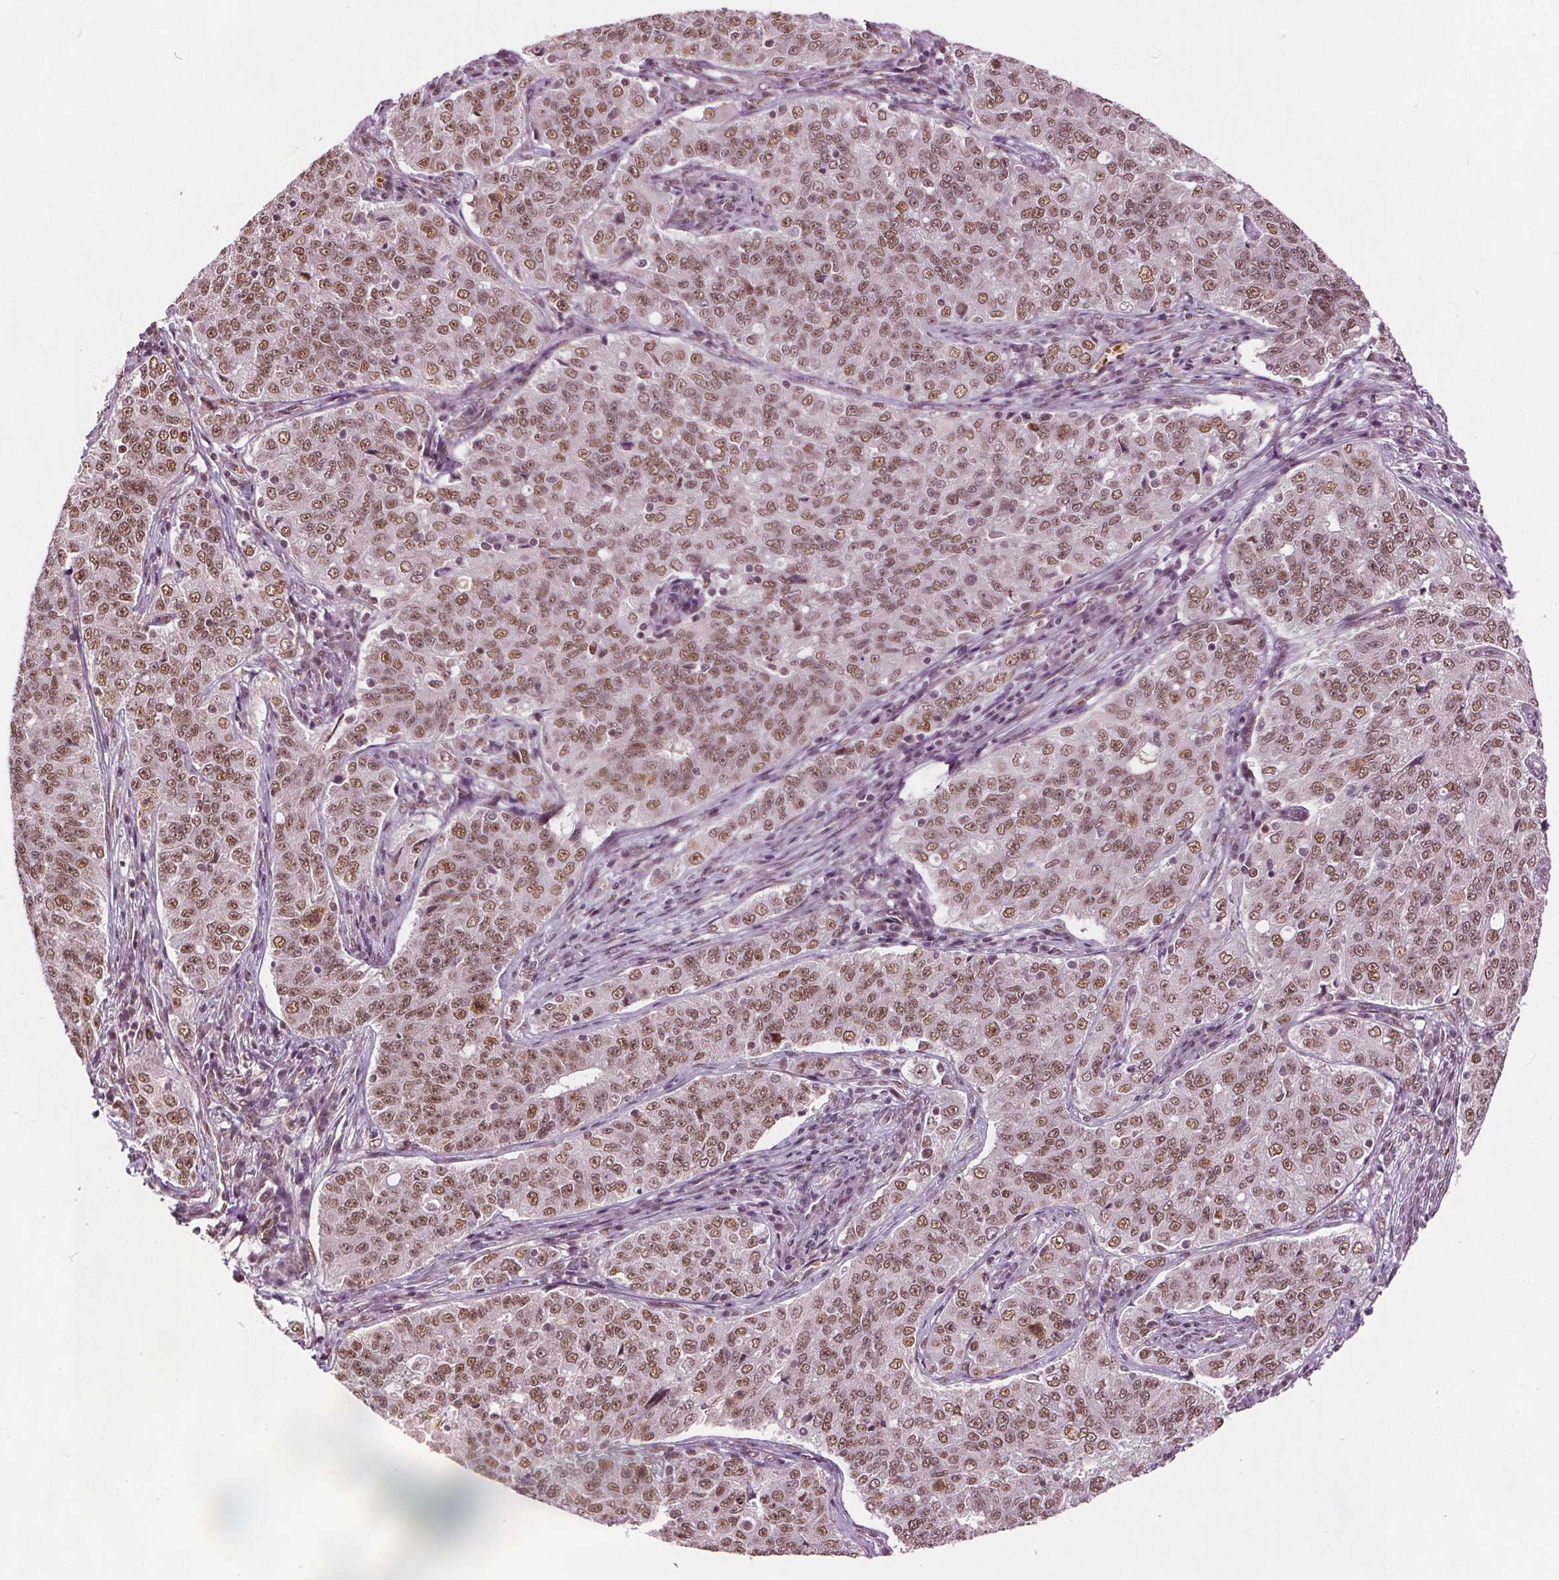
{"staining": {"intensity": "moderate", "quantity": ">75%", "location": "nuclear"}, "tissue": "endometrial cancer", "cell_type": "Tumor cells", "image_type": "cancer", "snomed": [{"axis": "morphology", "description": "Adenocarcinoma, NOS"}, {"axis": "topography", "description": "Endometrium"}], "caption": "The image shows immunohistochemical staining of adenocarcinoma (endometrial). There is moderate nuclear positivity is present in about >75% of tumor cells.", "gene": "IWS1", "patient": {"sex": "female", "age": 43}}